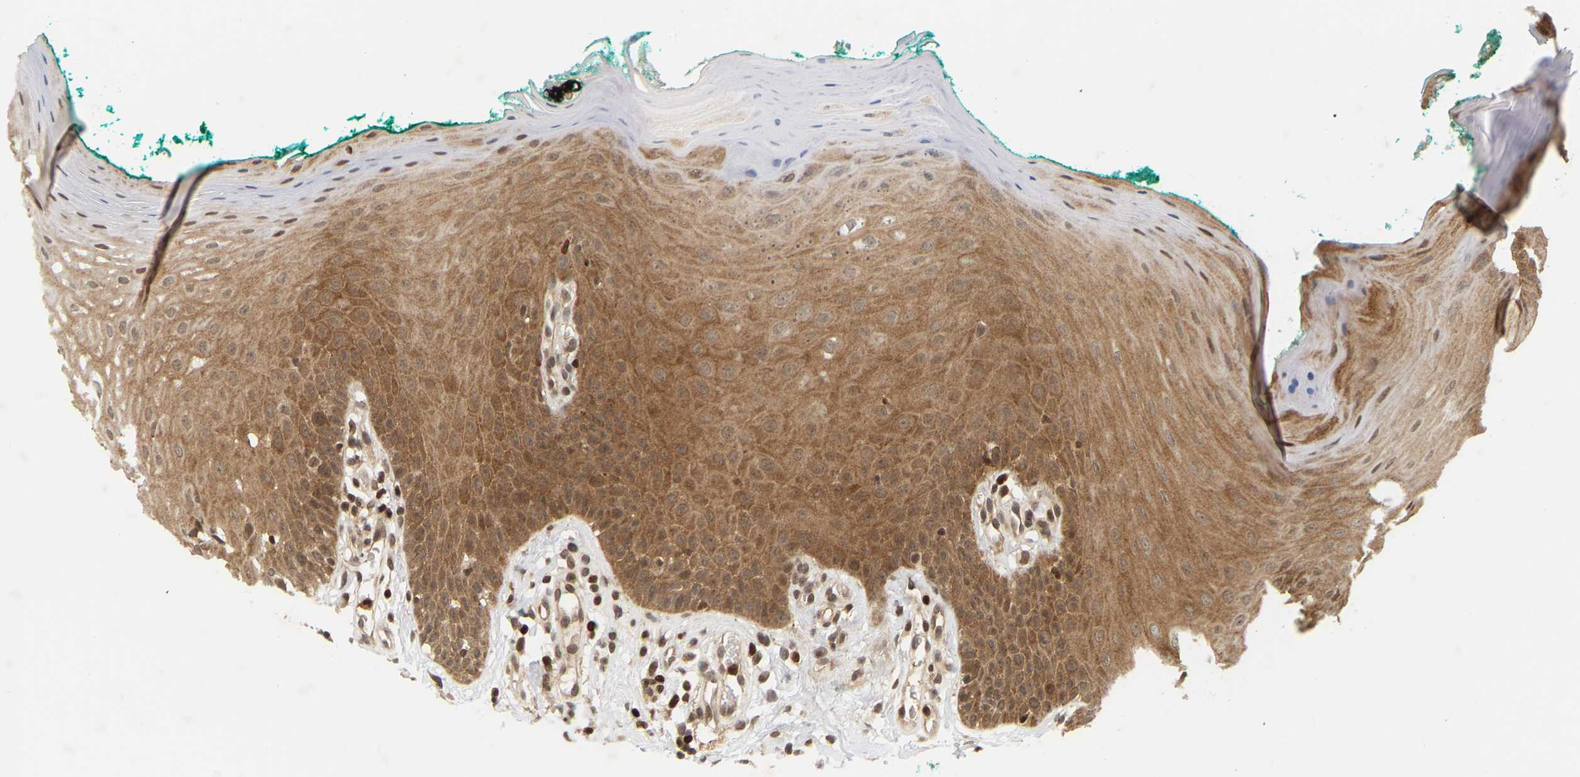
{"staining": {"intensity": "moderate", "quantity": ">75%", "location": "cytoplasmic/membranous"}, "tissue": "oral mucosa", "cell_type": "Squamous epithelial cells", "image_type": "normal", "snomed": [{"axis": "morphology", "description": "Normal tissue, NOS"}, {"axis": "topography", "description": "Skeletal muscle"}, {"axis": "topography", "description": "Oral tissue"}], "caption": "A high-resolution photomicrograph shows immunohistochemistry staining of benign oral mucosa, which displays moderate cytoplasmic/membranous expression in approximately >75% of squamous epithelial cells. (brown staining indicates protein expression, while blue staining denotes nuclei).", "gene": "NFE2L2", "patient": {"sex": "male", "age": 58}}